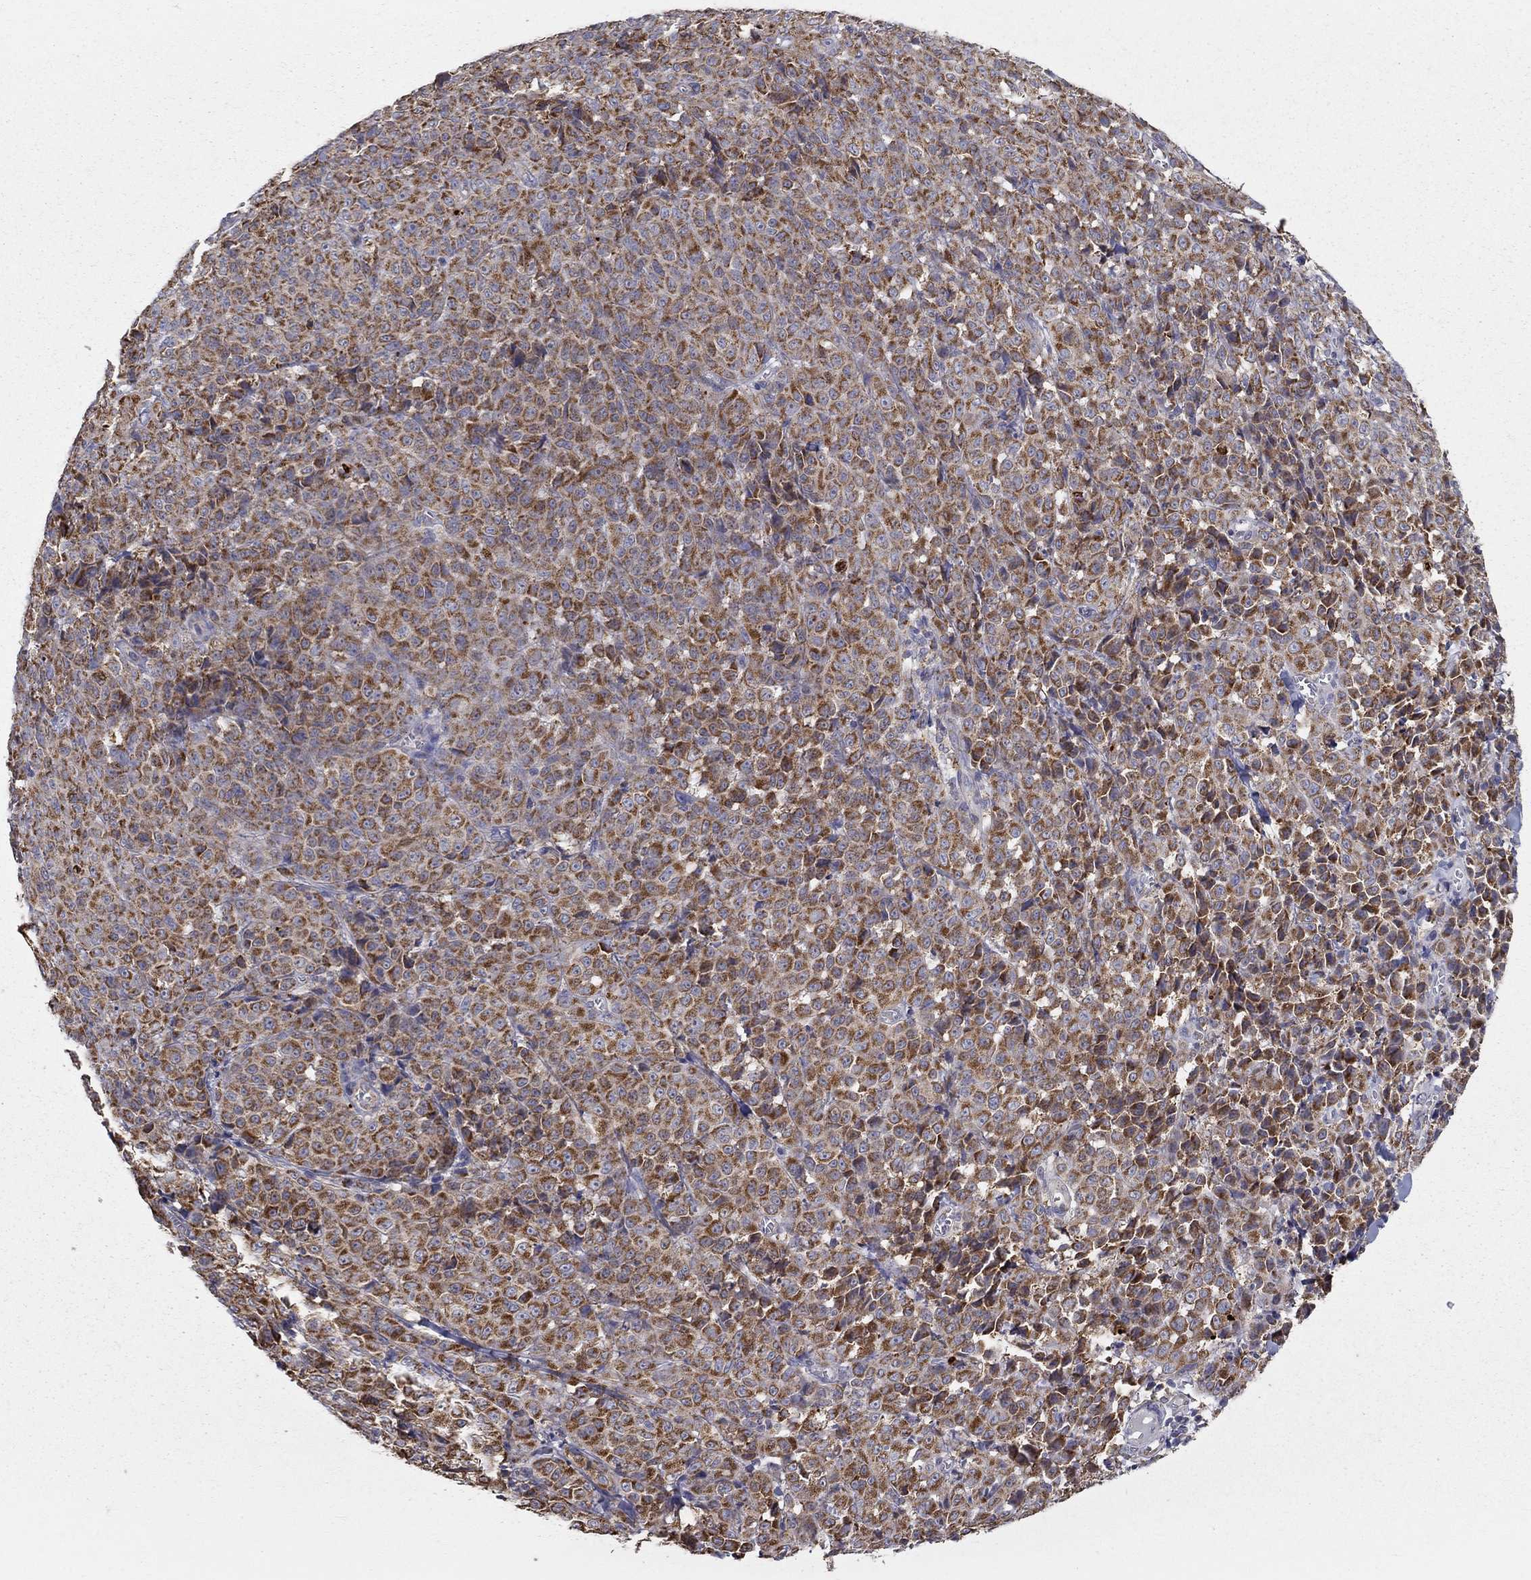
{"staining": {"intensity": "strong", "quantity": ">75%", "location": "cytoplasmic/membranous"}, "tissue": "melanoma", "cell_type": "Tumor cells", "image_type": "cancer", "snomed": [{"axis": "morphology", "description": "Malignant melanoma, NOS"}, {"axis": "topography", "description": "Skin"}], "caption": "A photomicrograph showing strong cytoplasmic/membranous expression in about >75% of tumor cells in malignant melanoma, as visualized by brown immunohistochemical staining.", "gene": "PRDX4", "patient": {"sex": "male", "age": 89}}